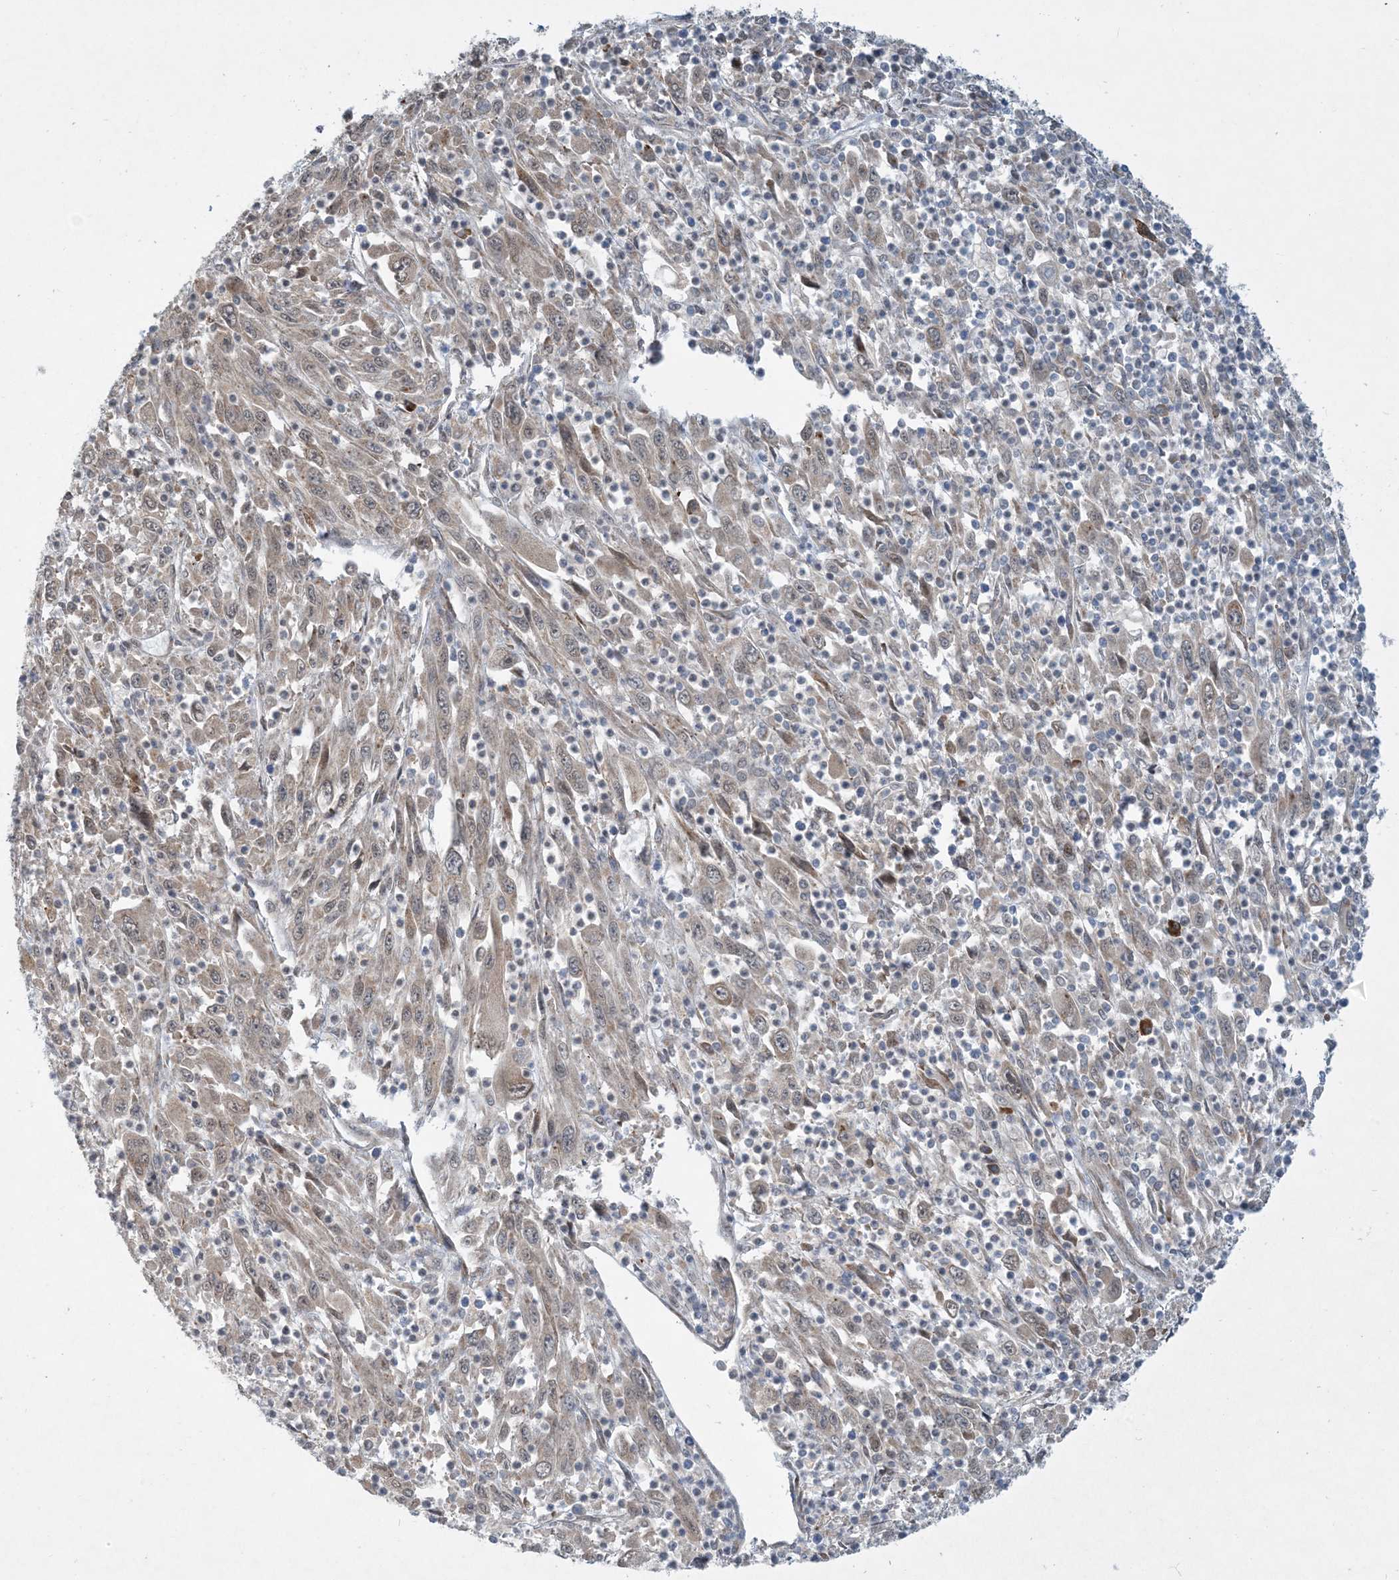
{"staining": {"intensity": "weak", "quantity": "25%-75%", "location": "cytoplasmic/membranous,nuclear"}, "tissue": "melanoma", "cell_type": "Tumor cells", "image_type": "cancer", "snomed": [{"axis": "morphology", "description": "Malignant melanoma, Metastatic site"}, {"axis": "topography", "description": "Skin"}], "caption": "Immunohistochemistry image of melanoma stained for a protein (brown), which demonstrates low levels of weak cytoplasmic/membranous and nuclear staining in approximately 25%-75% of tumor cells.", "gene": "PHOSPHO2", "patient": {"sex": "female", "age": 56}}